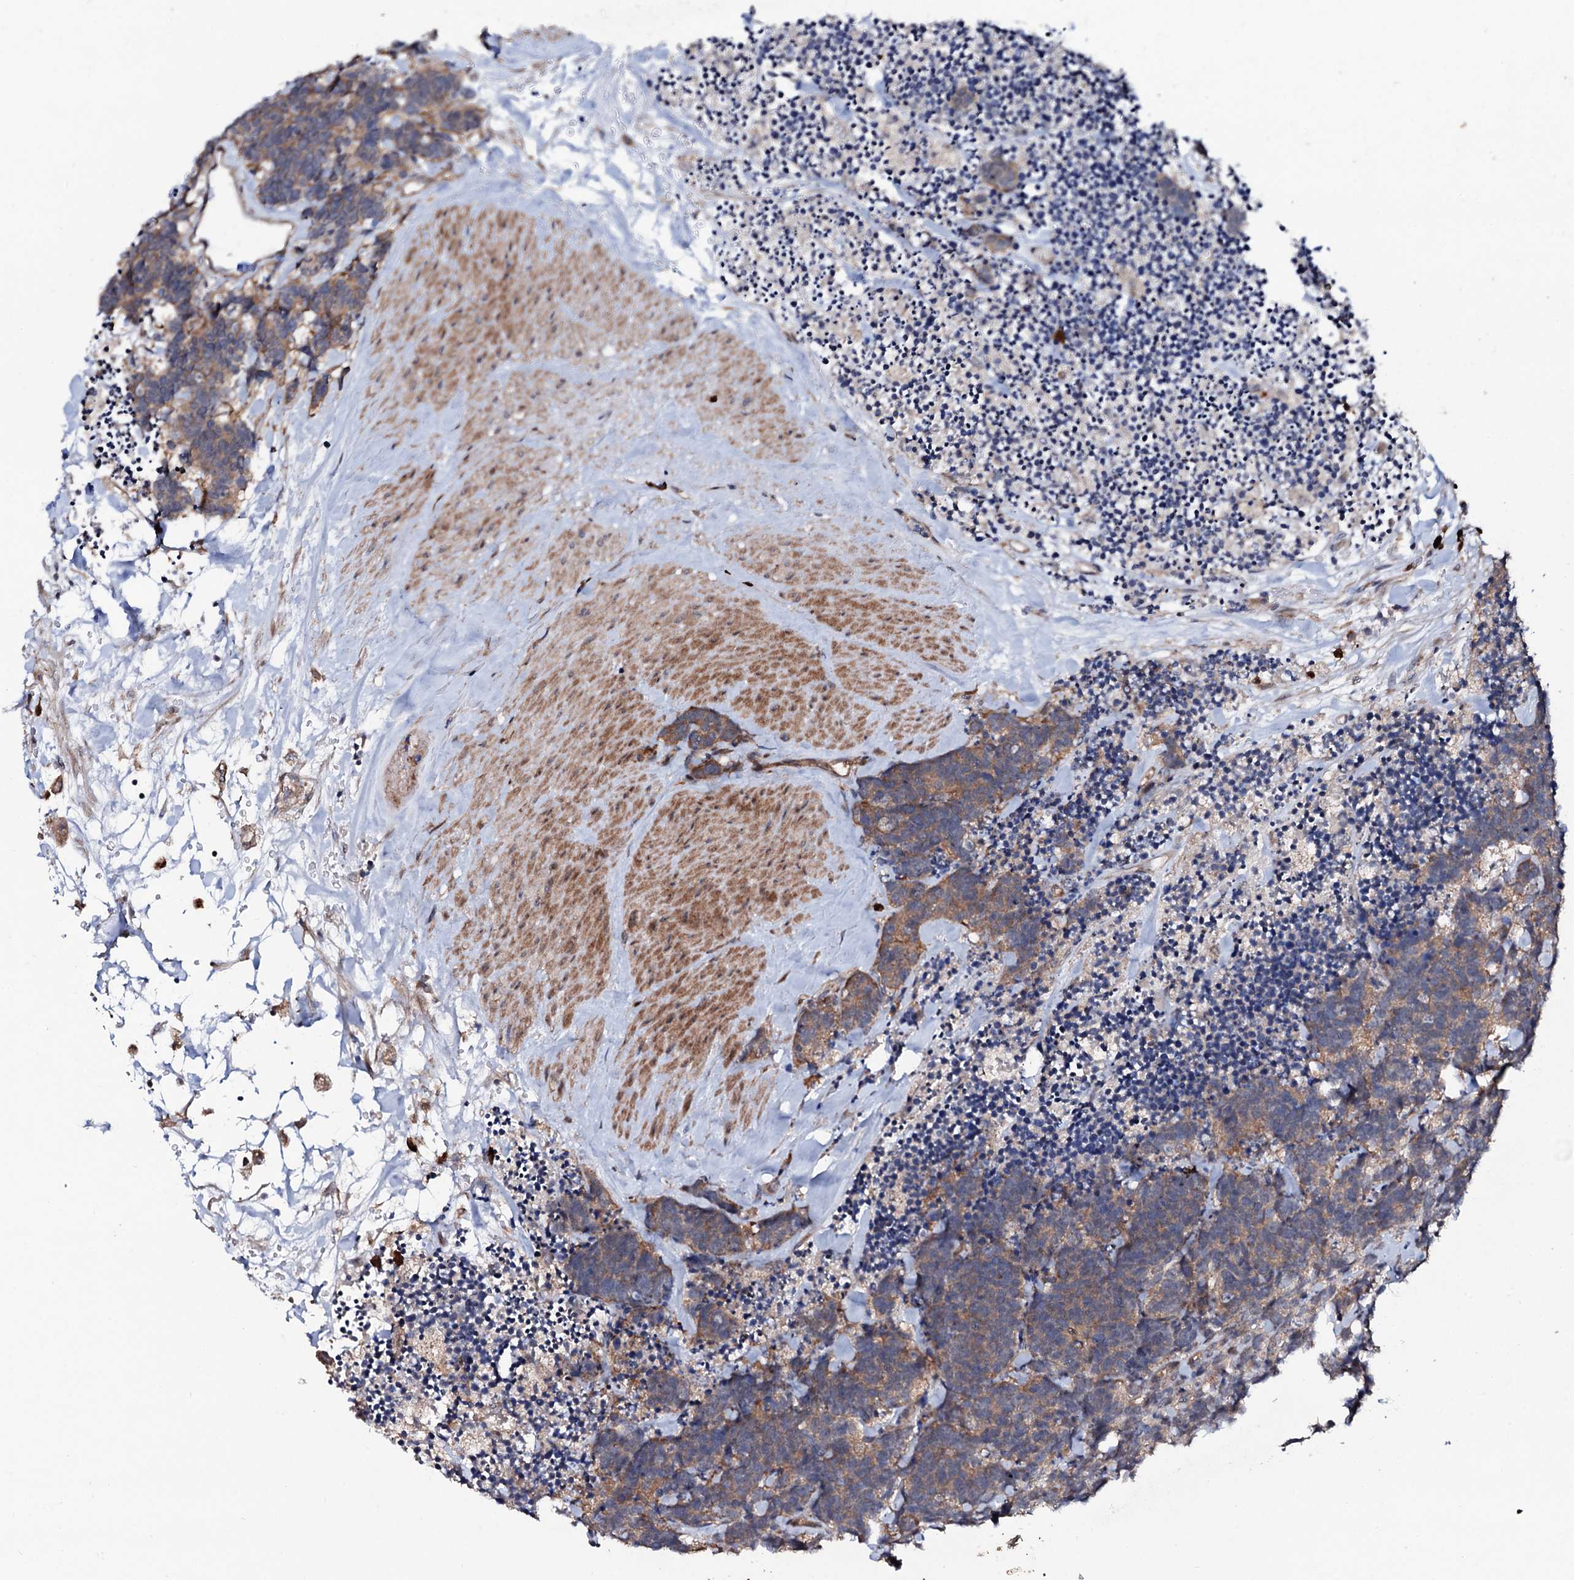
{"staining": {"intensity": "moderate", "quantity": "25%-75%", "location": "cytoplasmic/membranous"}, "tissue": "carcinoid", "cell_type": "Tumor cells", "image_type": "cancer", "snomed": [{"axis": "morphology", "description": "Carcinoma, NOS"}, {"axis": "morphology", "description": "Carcinoid, malignant, NOS"}, {"axis": "topography", "description": "Urinary bladder"}], "caption": "An image of human carcinoid stained for a protein reveals moderate cytoplasmic/membranous brown staining in tumor cells. Immunohistochemistry (ihc) stains the protein in brown and the nuclei are stained blue.", "gene": "COG6", "patient": {"sex": "male", "age": 57}}